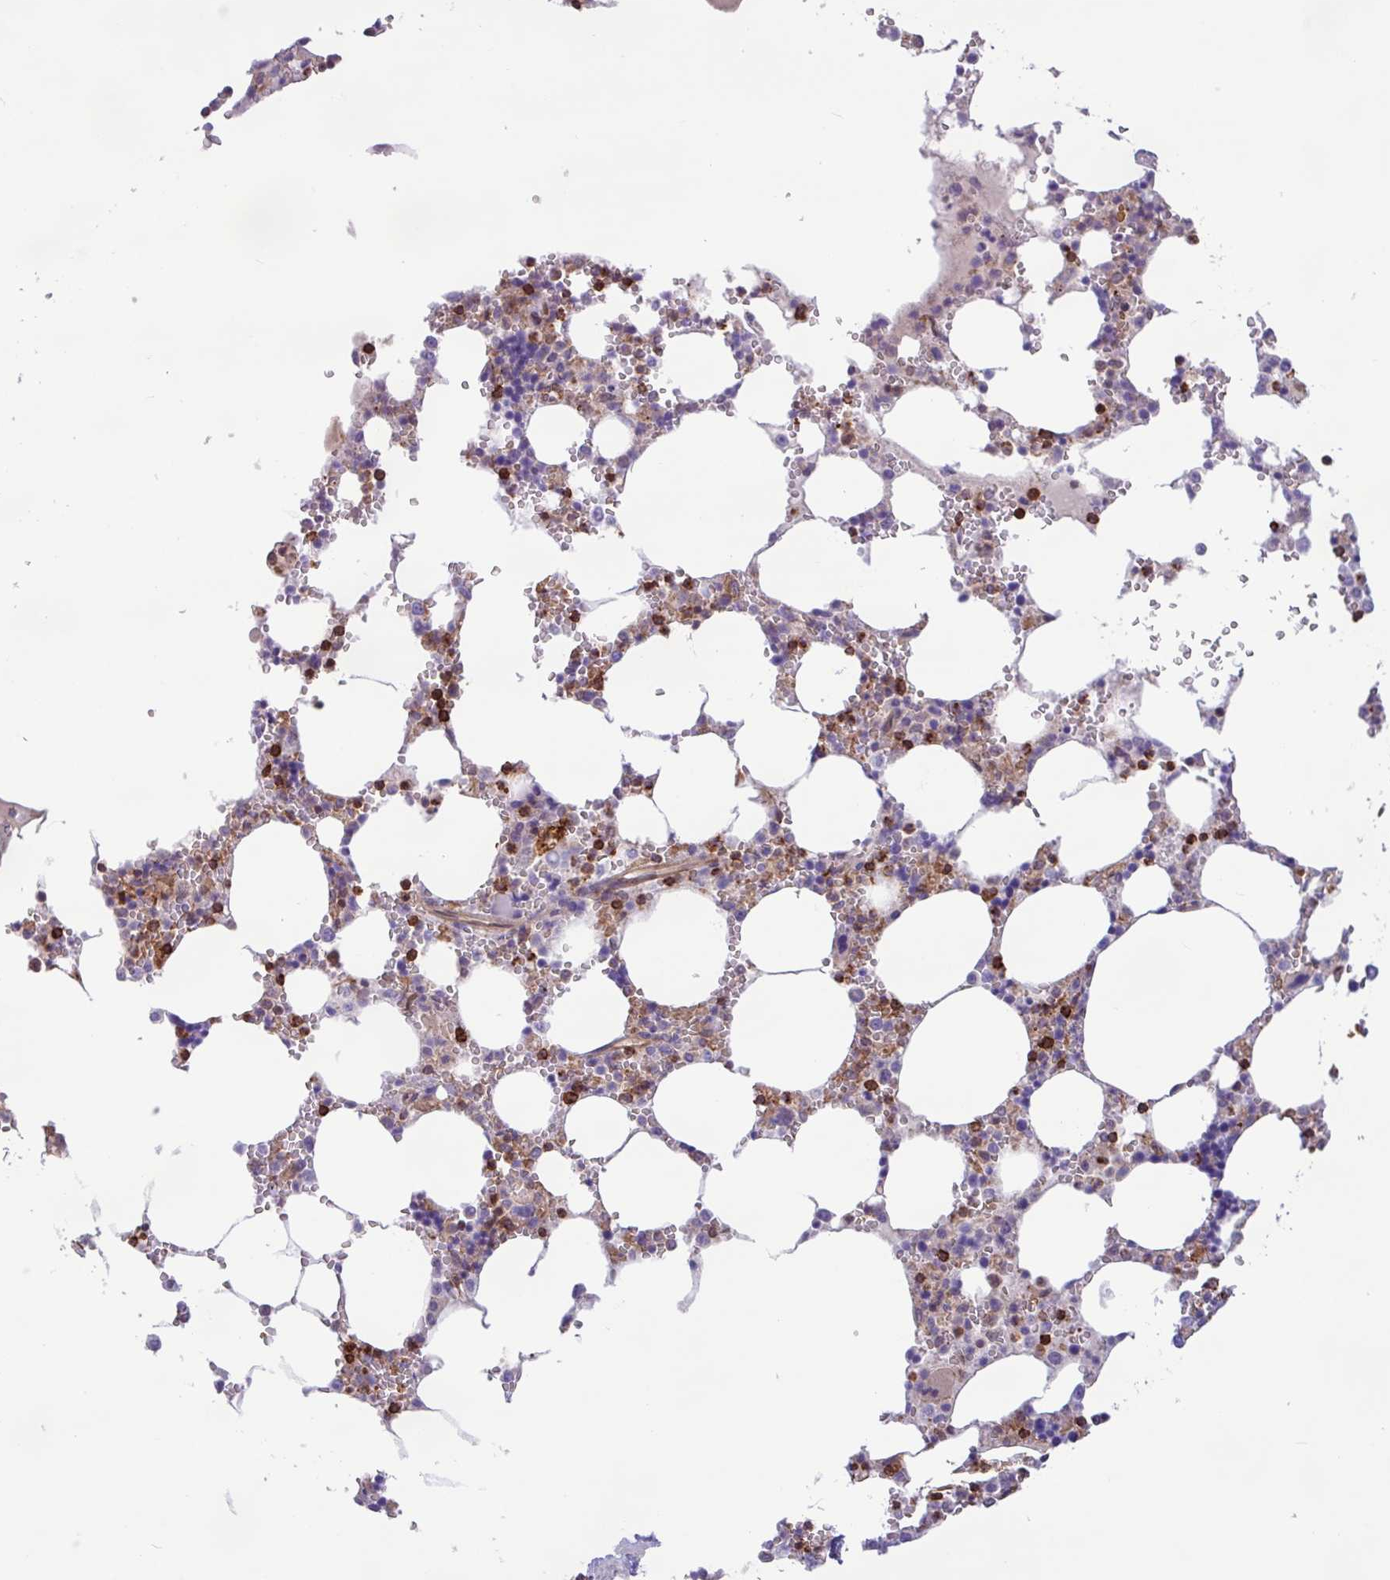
{"staining": {"intensity": "strong", "quantity": "25%-75%", "location": "cytoplasmic/membranous"}, "tissue": "bone marrow", "cell_type": "Hematopoietic cells", "image_type": "normal", "snomed": [{"axis": "morphology", "description": "Normal tissue, NOS"}, {"axis": "topography", "description": "Bone marrow"}], "caption": "Immunohistochemistry staining of normal bone marrow, which shows high levels of strong cytoplasmic/membranous positivity in approximately 25%-75% of hematopoietic cells indicating strong cytoplasmic/membranous protein staining. The staining was performed using DAB (brown) for protein detection and nuclei were counterstained in hematoxylin (blue).", "gene": "PPP1R18", "patient": {"sex": "male", "age": 64}}